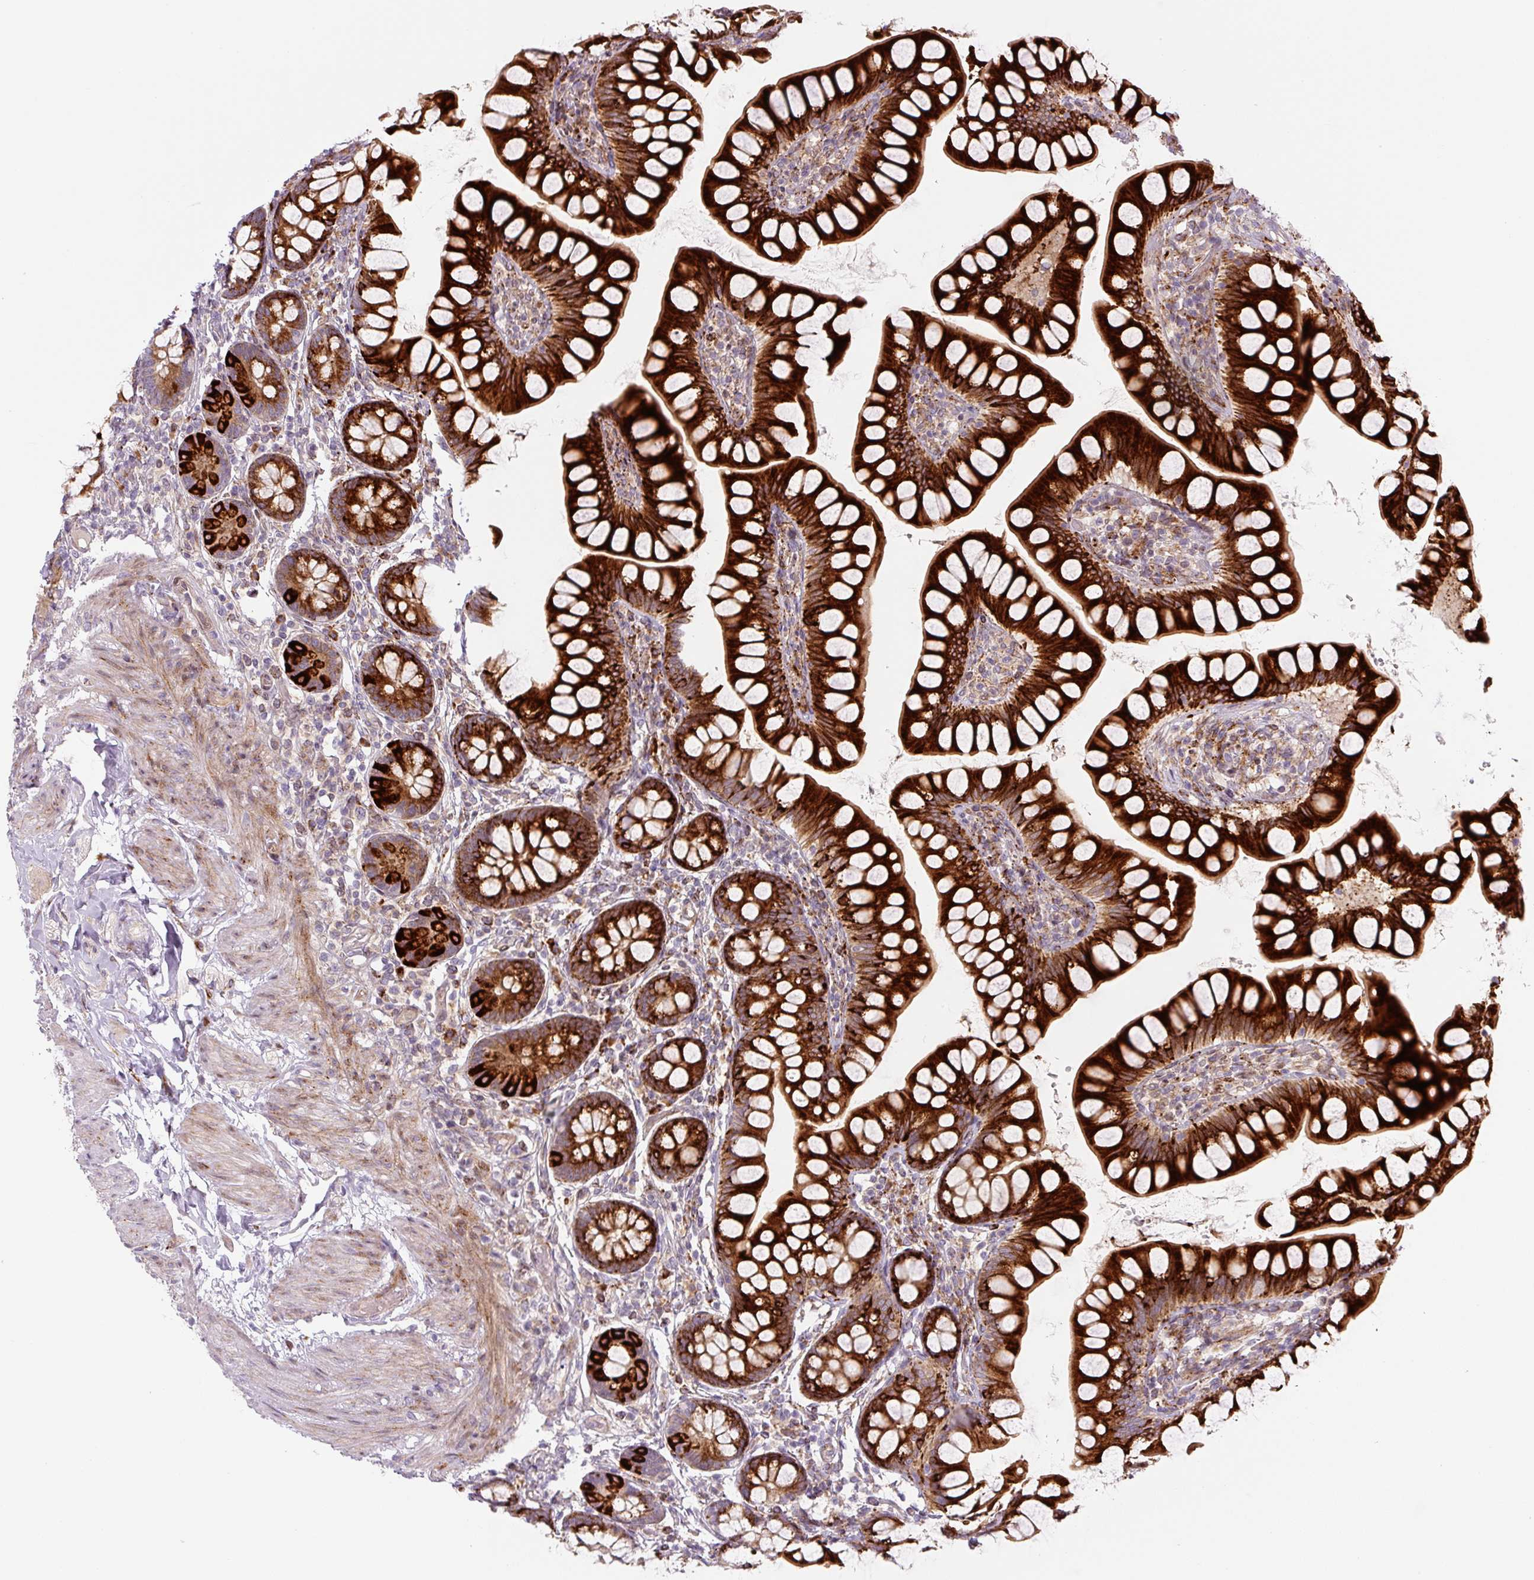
{"staining": {"intensity": "strong", "quantity": ">75%", "location": "cytoplasmic/membranous"}, "tissue": "small intestine", "cell_type": "Glandular cells", "image_type": "normal", "snomed": [{"axis": "morphology", "description": "Normal tissue, NOS"}, {"axis": "topography", "description": "Small intestine"}], "caption": "DAB (3,3'-diaminobenzidine) immunohistochemical staining of benign small intestine reveals strong cytoplasmic/membranous protein expression in approximately >75% of glandular cells.", "gene": "DISP3", "patient": {"sex": "male", "age": 70}}